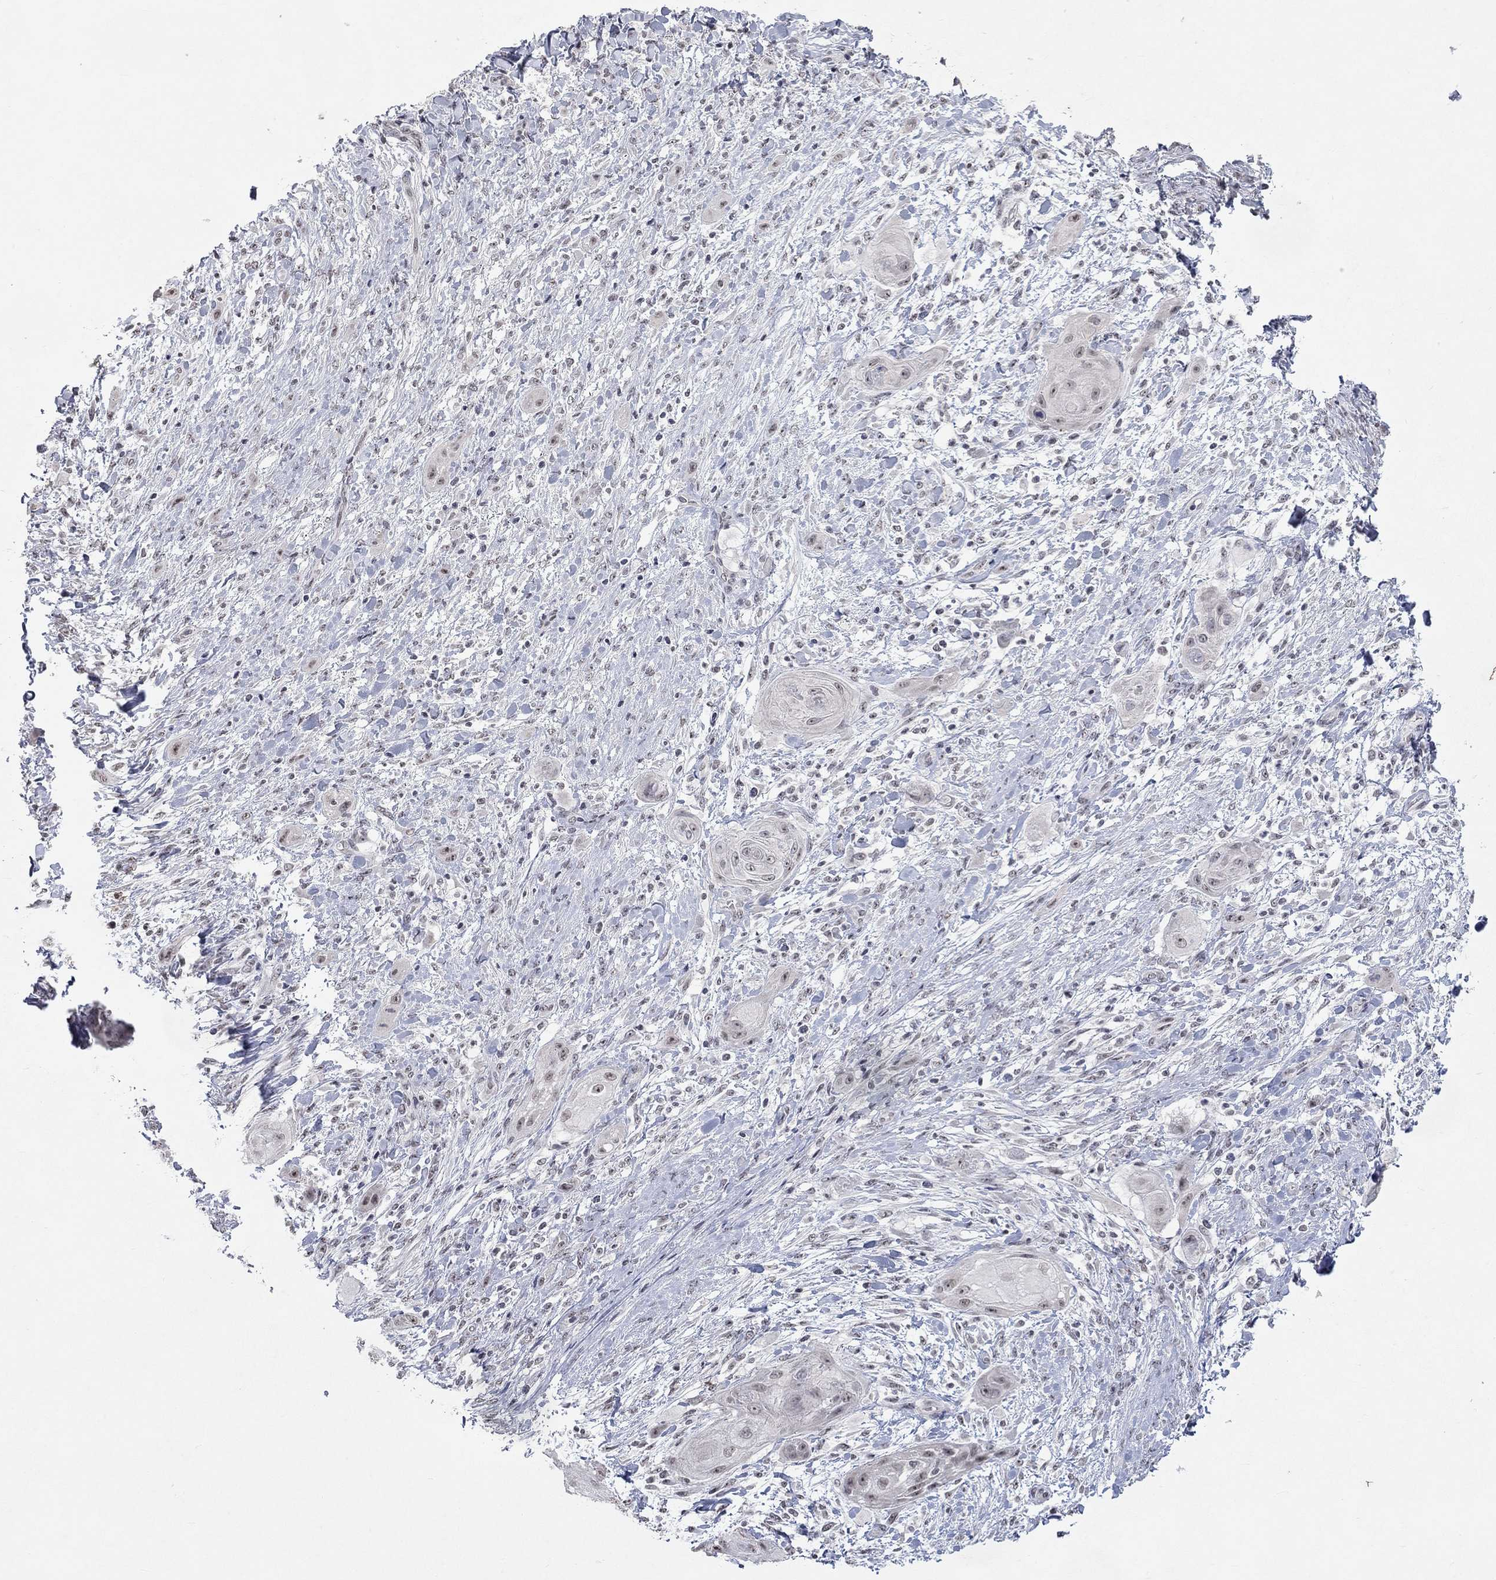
{"staining": {"intensity": "negative", "quantity": "none", "location": "none"}, "tissue": "skin cancer", "cell_type": "Tumor cells", "image_type": "cancer", "snomed": [{"axis": "morphology", "description": "Squamous cell carcinoma, NOS"}, {"axis": "topography", "description": "Skin"}], "caption": "IHC of human skin cancer (squamous cell carcinoma) displays no staining in tumor cells.", "gene": "TMEM143", "patient": {"sex": "male", "age": 62}}